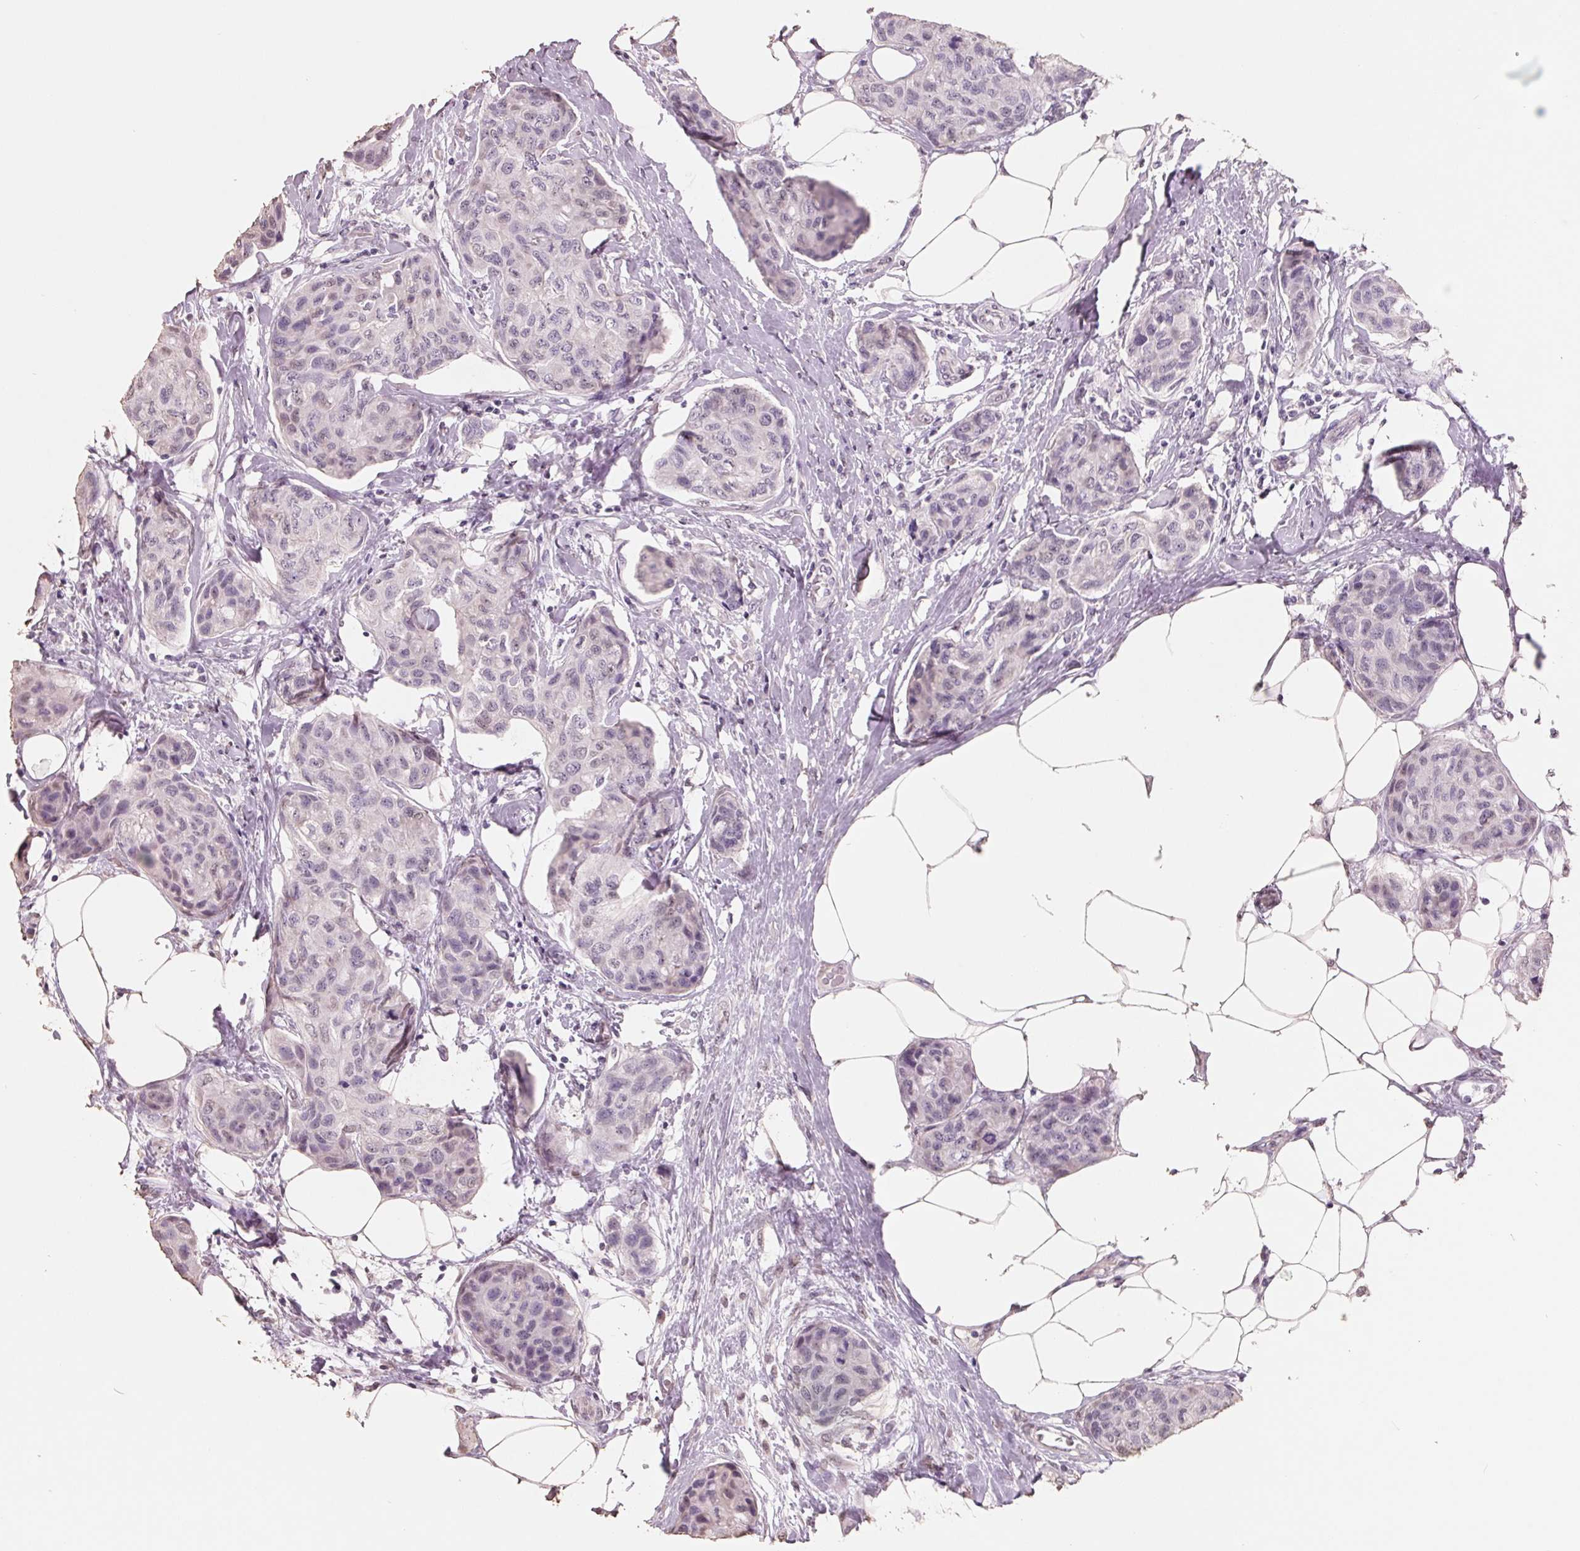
{"staining": {"intensity": "negative", "quantity": "none", "location": "none"}, "tissue": "breast cancer", "cell_type": "Tumor cells", "image_type": "cancer", "snomed": [{"axis": "morphology", "description": "Duct carcinoma"}, {"axis": "topography", "description": "Breast"}], "caption": "A high-resolution image shows immunohistochemistry (IHC) staining of breast infiltrating ductal carcinoma, which shows no significant staining in tumor cells.", "gene": "FTCD", "patient": {"sex": "female", "age": 80}}